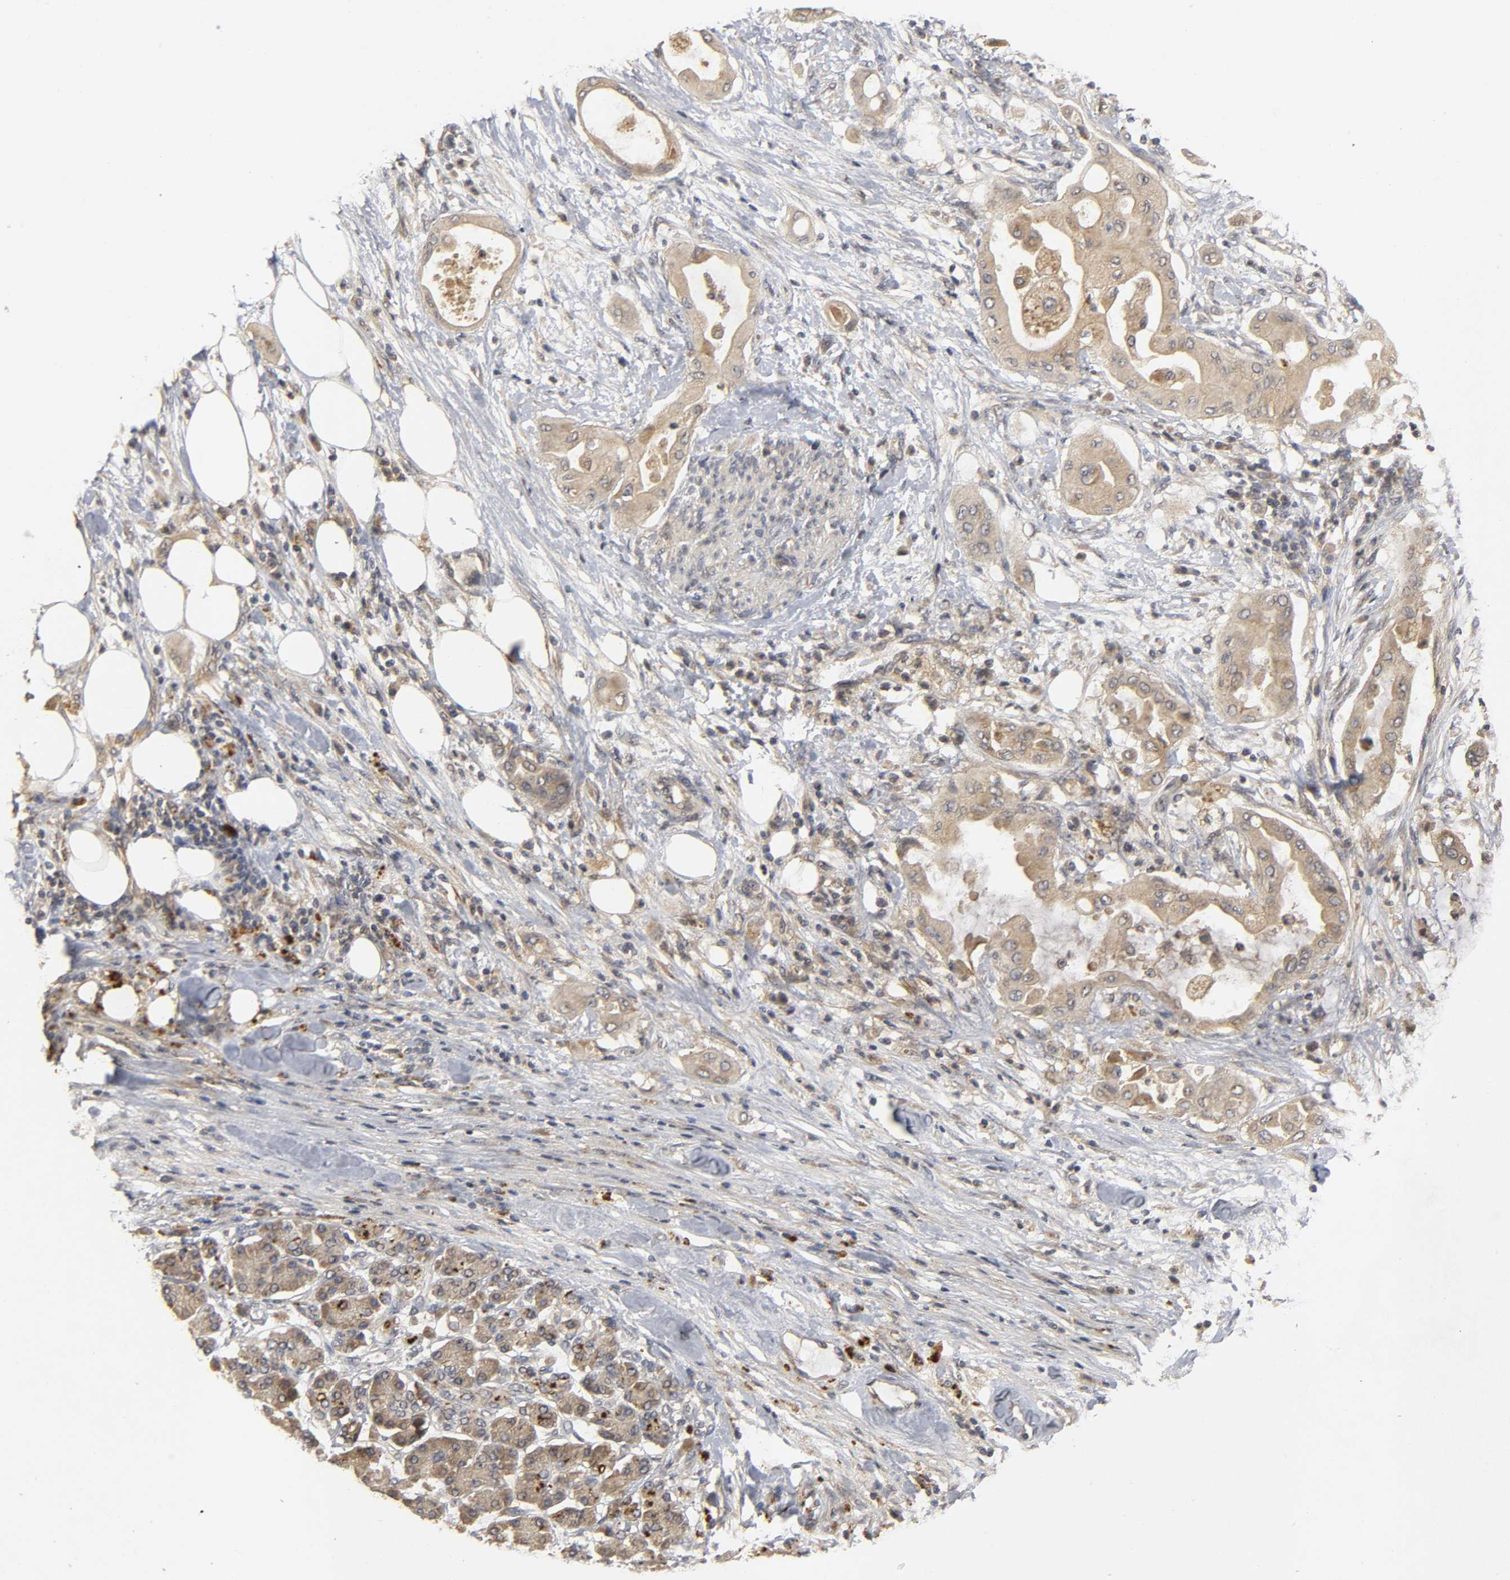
{"staining": {"intensity": "weak", "quantity": ">75%", "location": "cytoplasmic/membranous"}, "tissue": "pancreatic cancer", "cell_type": "Tumor cells", "image_type": "cancer", "snomed": [{"axis": "morphology", "description": "Adenocarcinoma, NOS"}, {"axis": "morphology", "description": "Adenocarcinoma, metastatic, NOS"}, {"axis": "topography", "description": "Lymph node"}, {"axis": "topography", "description": "Pancreas"}, {"axis": "topography", "description": "Duodenum"}], "caption": "Pancreatic metastatic adenocarcinoma tissue reveals weak cytoplasmic/membranous positivity in about >75% of tumor cells, visualized by immunohistochemistry.", "gene": "TRAF6", "patient": {"sex": "female", "age": 64}}